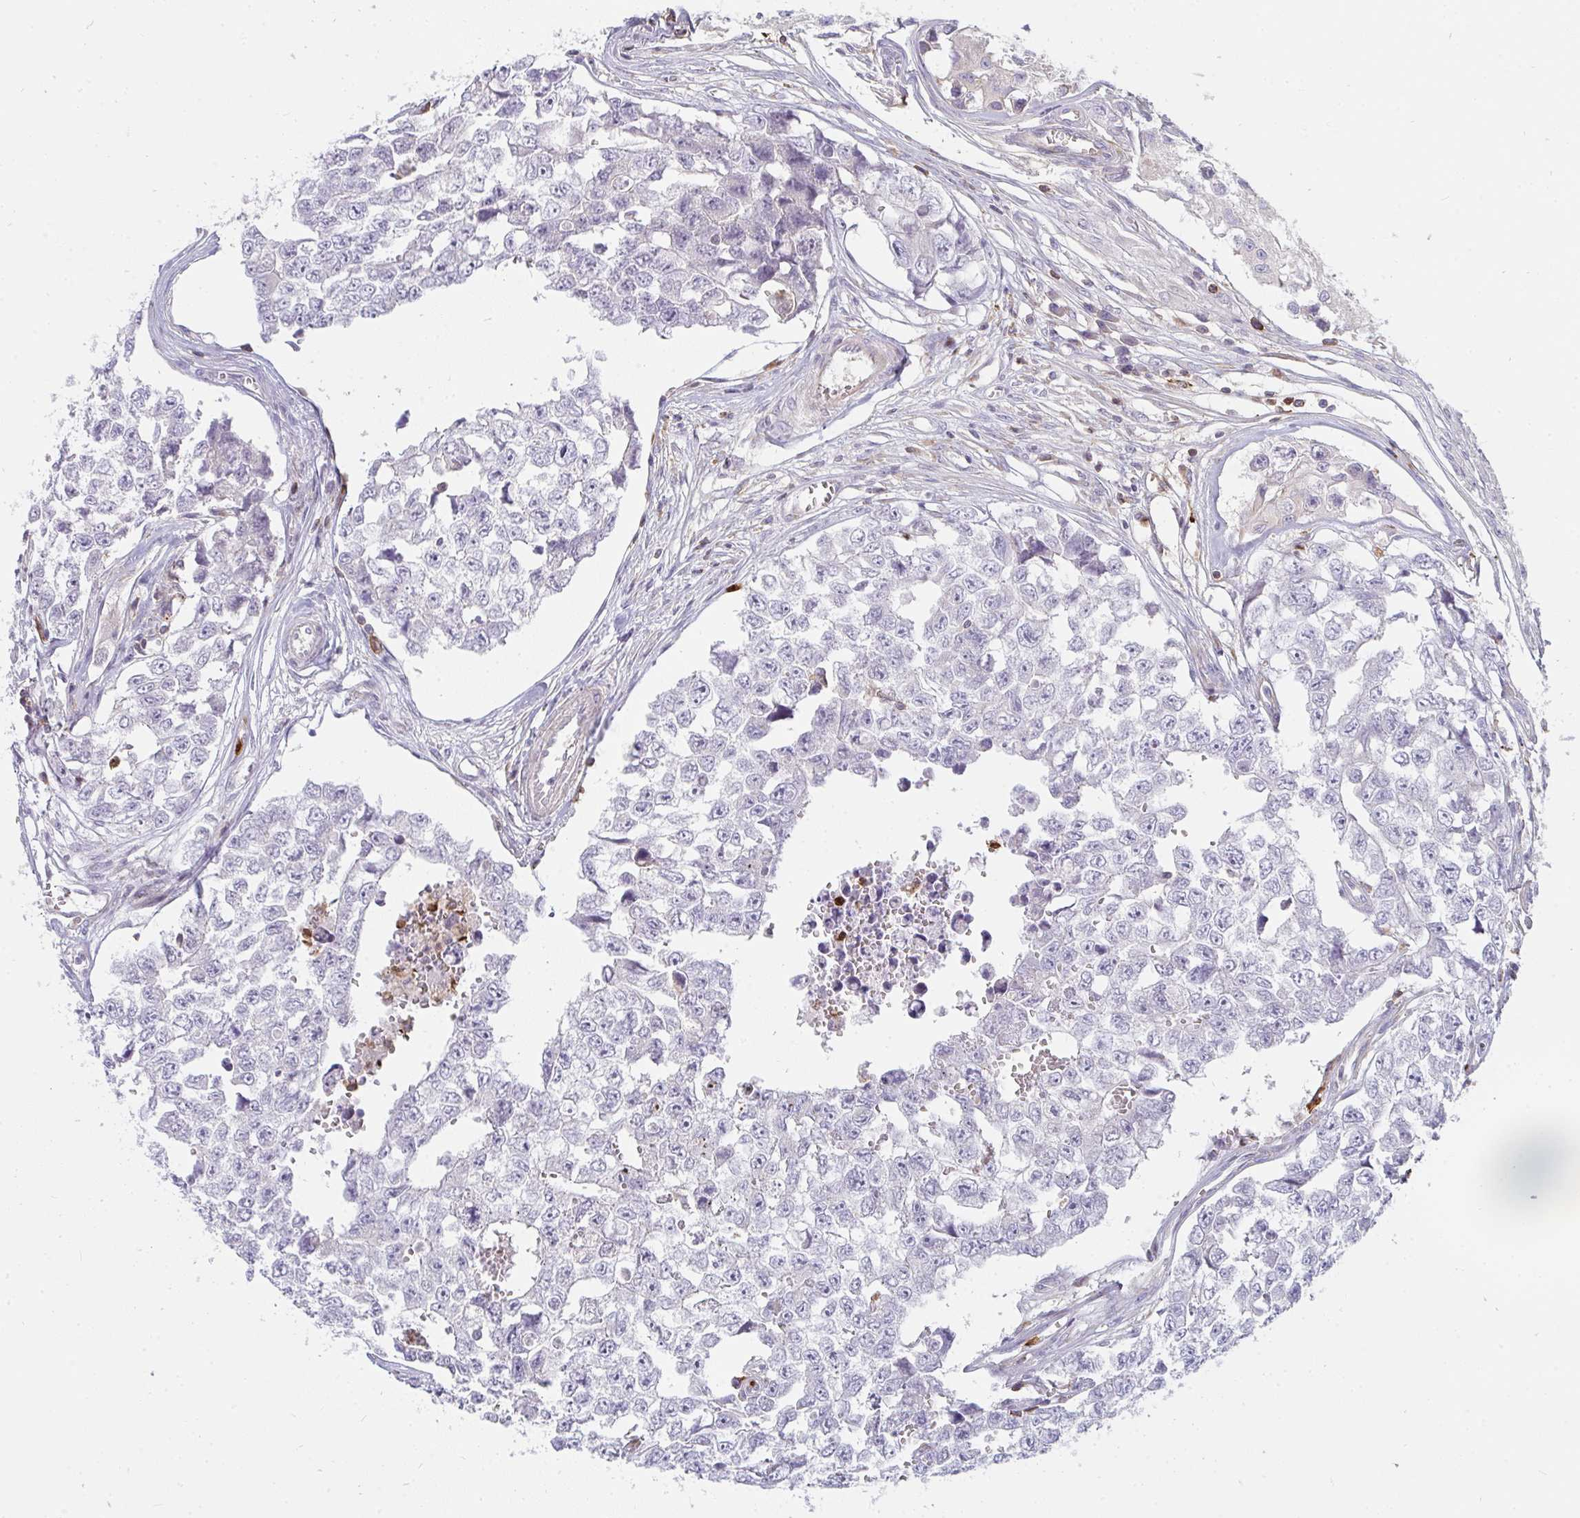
{"staining": {"intensity": "negative", "quantity": "none", "location": "none"}, "tissue": "testis cancer", "cell_type": "Tumor cells", "image_type": "cancer", "snomed": [{"axis": "morphology", "description": "Carcinoma, Embryonal, NOS"}, {"axis": "topography", "description": "Testis"}], "caption": "Protein analysis of testis cancer (embryonal carcinoma) shows no significant positivity in tumor cells.", "gene": "CSF3R", "patient": {"sex": "male", "age": 18}}